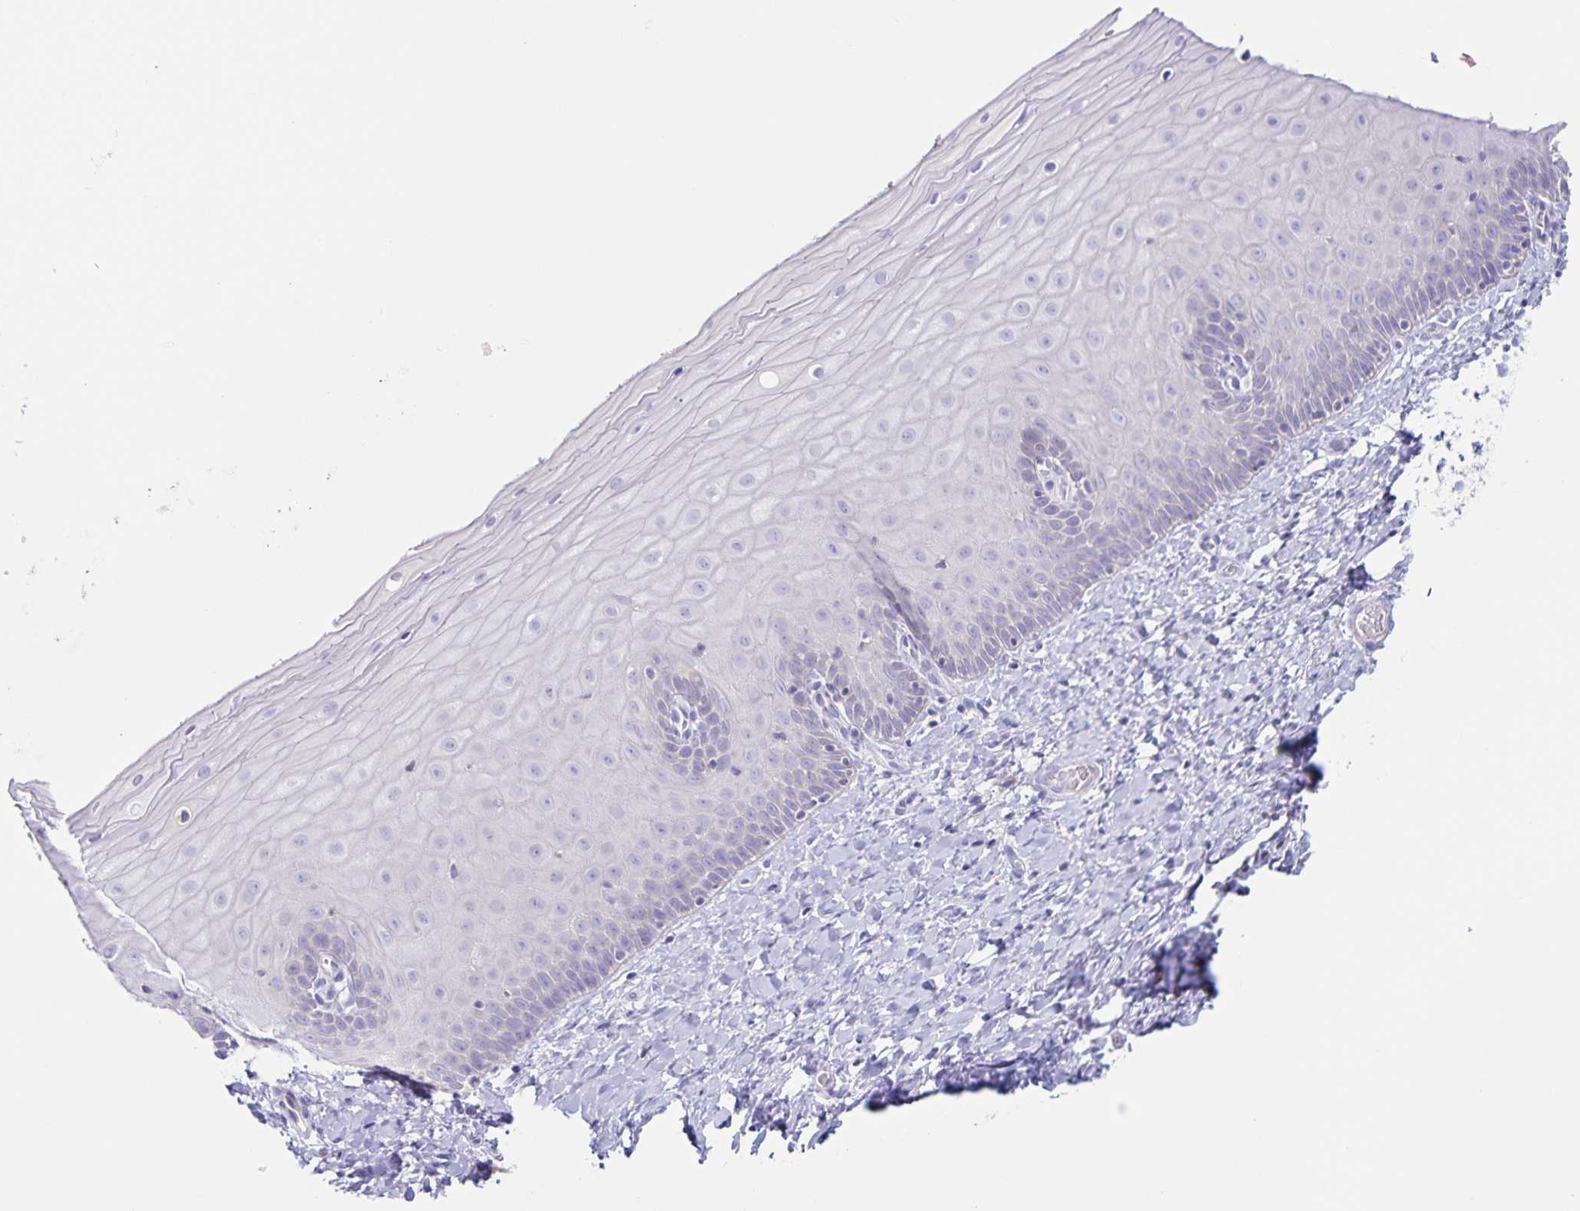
{"staining": {"intensity": "negative", "quantity": "none", "location": "none"}, "tissue": "cervix", "cell_type": "Glandular cells", "image_type": "normal", "snomed": [{"axis": "morphology", "description": "Normal tissue, NOS"}, {"axis": "topography", "description": "Cervix"}], "caption": "DAB (3,3'-diaminobenzidine) immunohistochemical staining of normal cervix reveals no significant staining in glandular cells.", "gene": "RPL36A", "patient": {"sex": "female", "age": 37}}